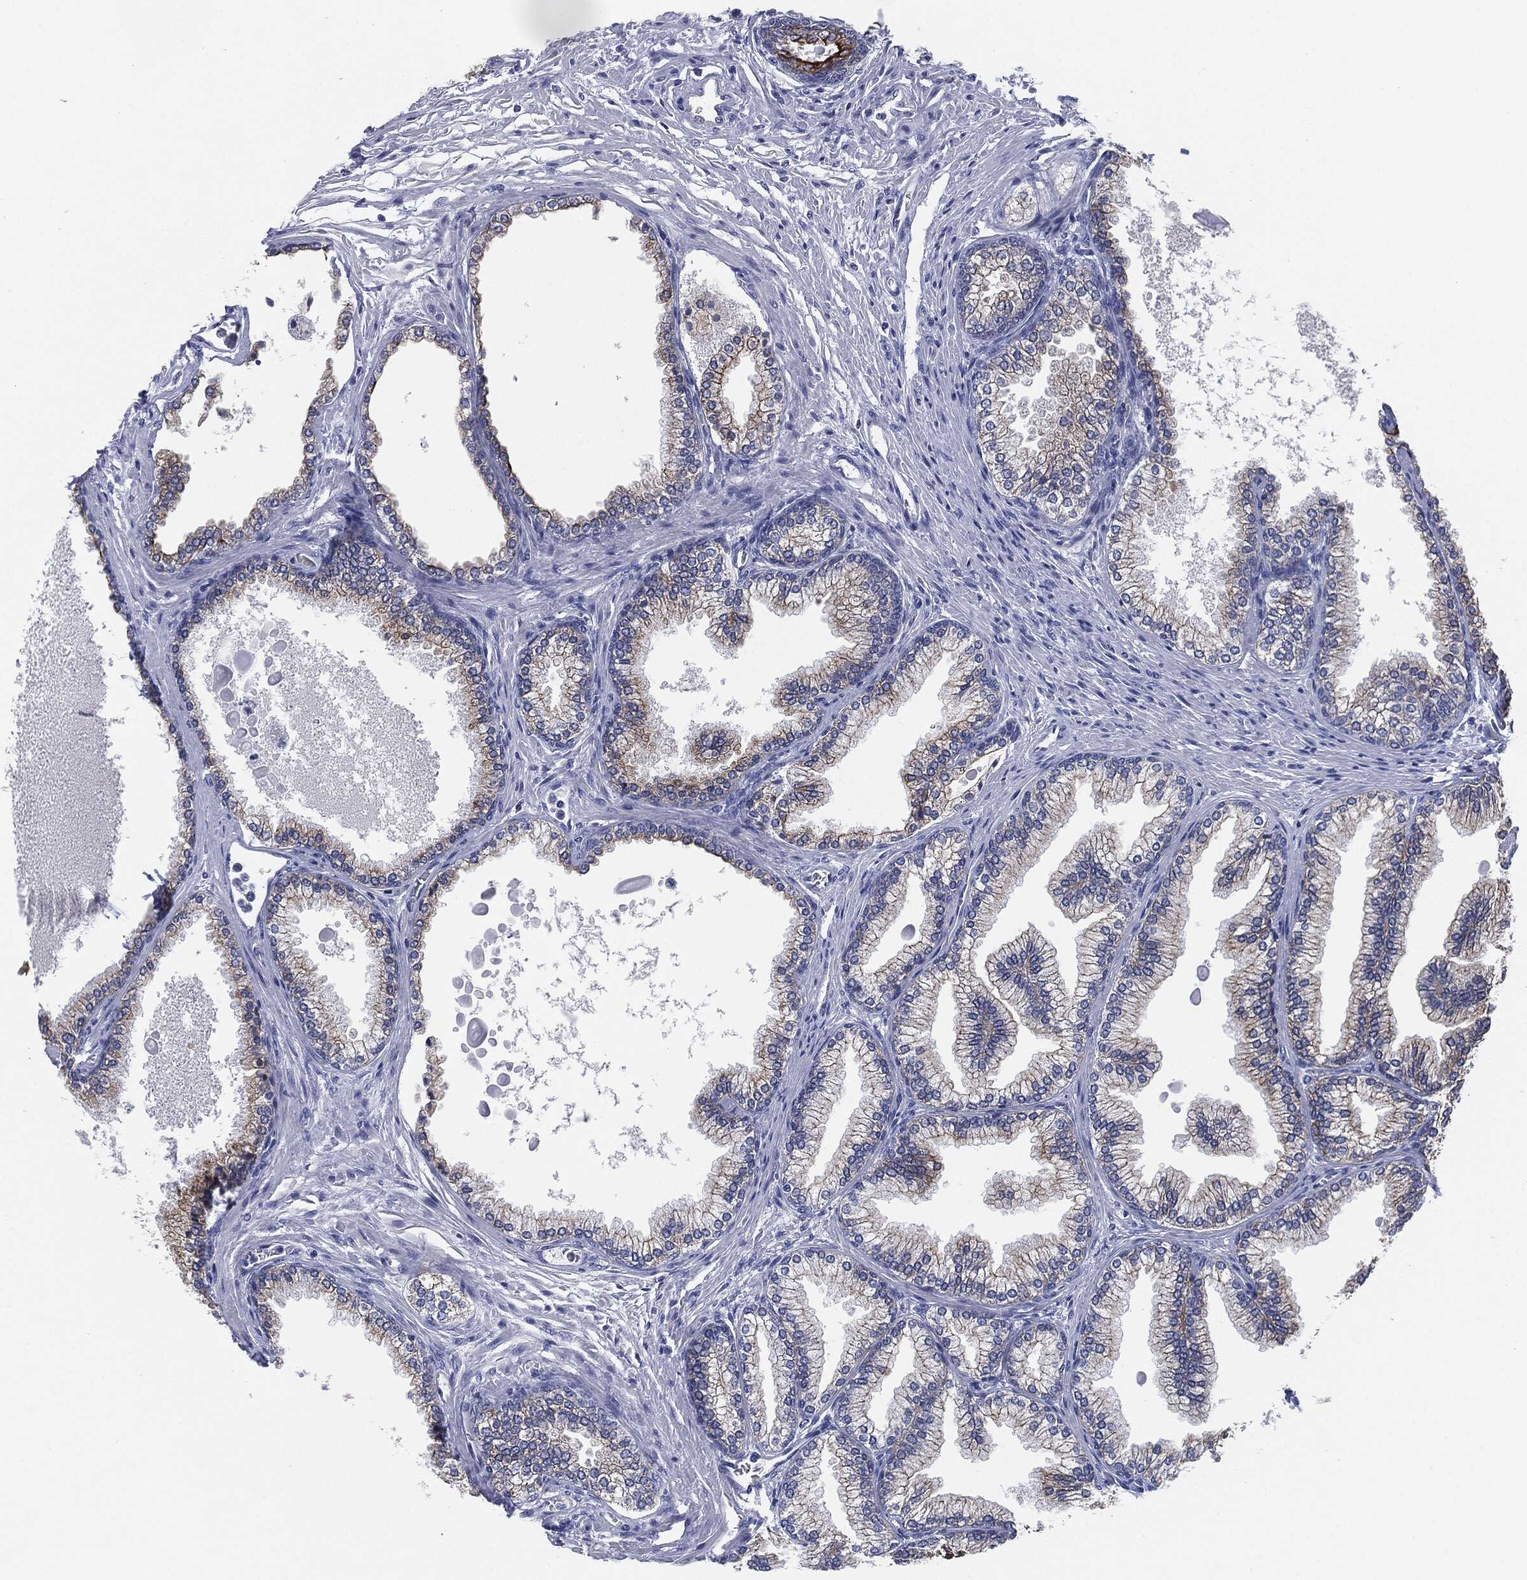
{"staining": {"intensity": "strong", "quantity": "25%-75%", "location": "cytoplasmic/membranous"}, "tissue": "prostate", "cell_type": "Glandular cells", "image_type": "normal", "snomed": [{"axis": "morphology", "description": "Normal tissue, NOS"}, {"axis": "topography", "description": "Prostate"}], "caption": "Brown immunohistochemical staining in normal prostate reveals strong cytoplasmic/membranous expression in about 25%-75% of glandular cells. (brown staining indicates protein expression, while blue staining denotes nuclei).", "gene": "SHROOM2", "patient": {"sex": "male", "age": 72}}